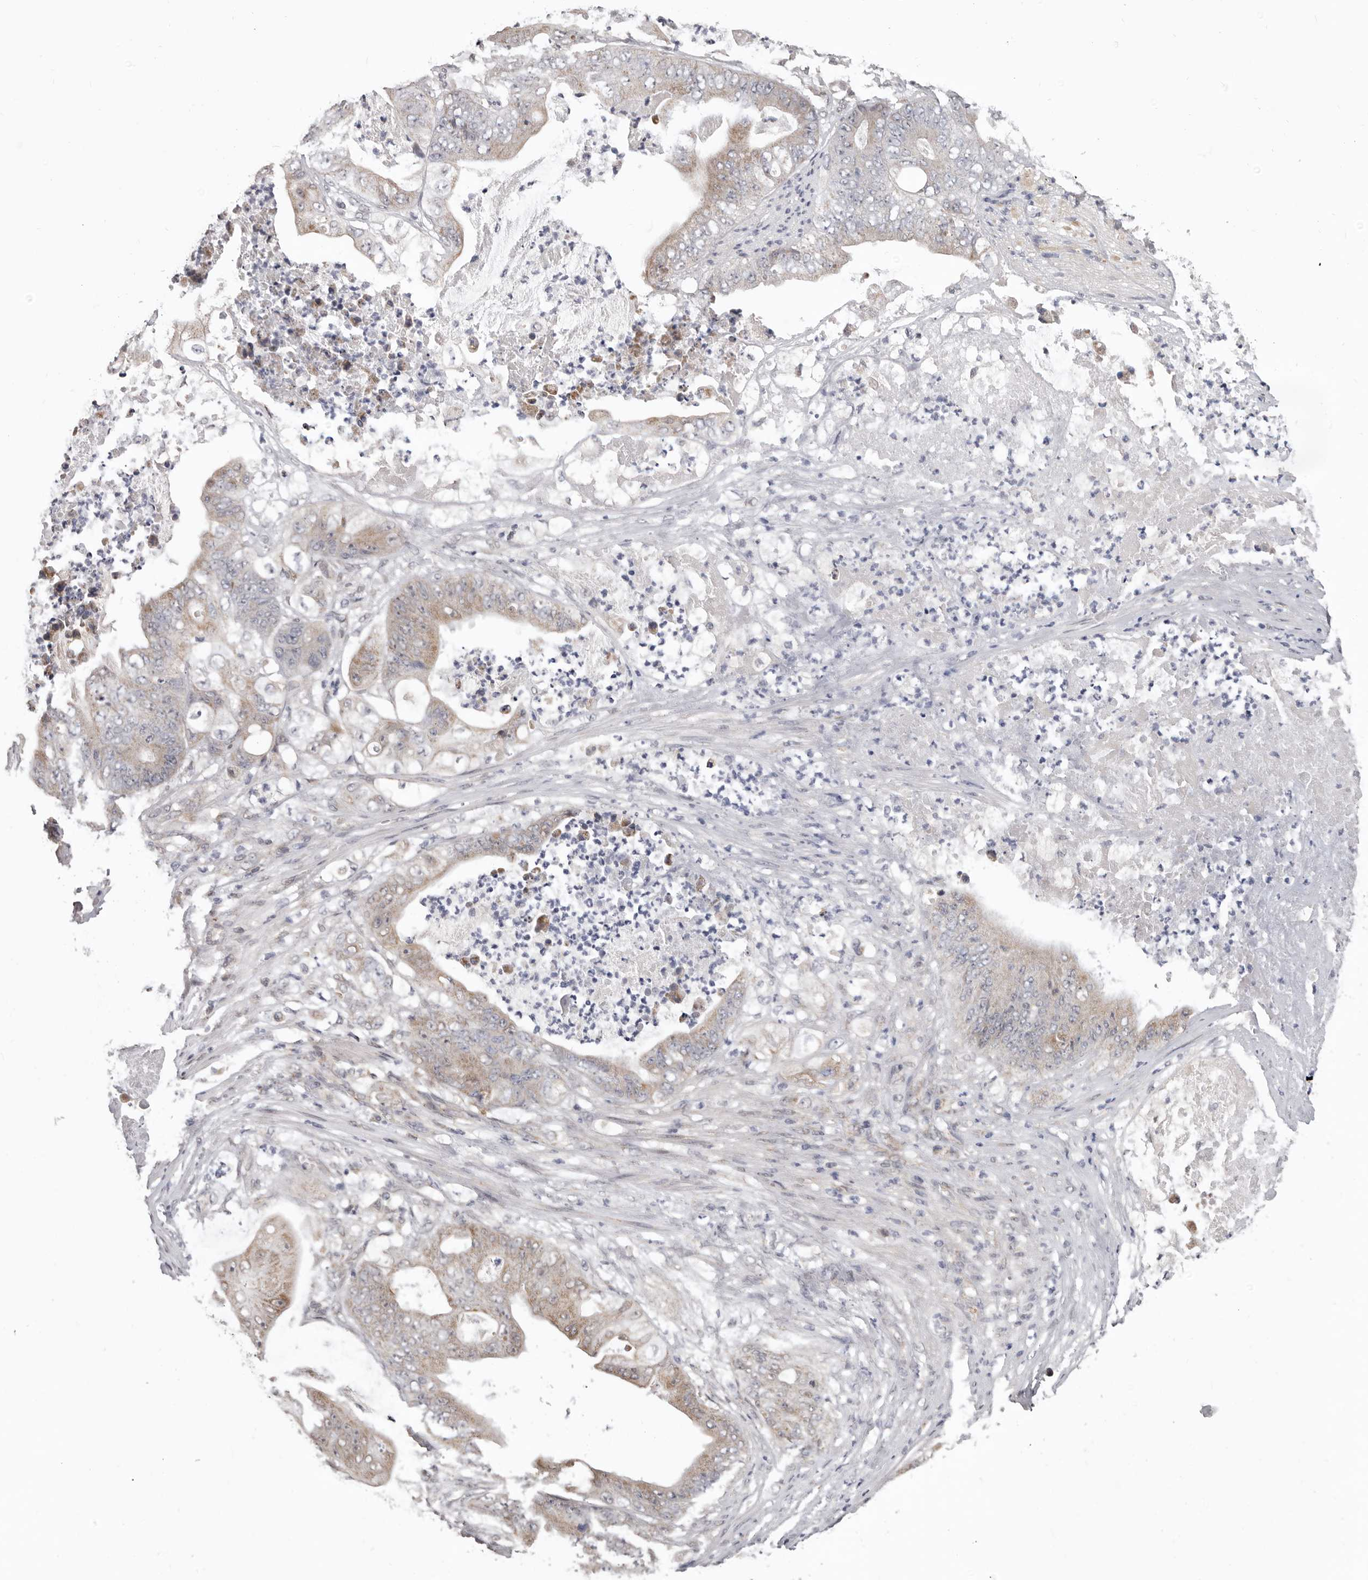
{"staining": {"intensity": "moderate", "quantity": "<25%", "location": "cytoplasmic/membranous"}, "tissue": "stomach cancer", "cell_type": "Tumor cells", "image_type": "cancer", "snomed": [{"axis": "morphology", "description": "Adenocarcinoma, NOS"}, {"axis": "topography", "description": "Stomach"}], "caption": "Immunohistochemical staining of human stomach cancer (adenocarcinoma) exhibits low levels of moderate cytoplasmic/membranous protein positivity in about <25% of tumor cells.", "gene": "MOGAT2", "patient": {"sex": "female", "age": 73}}